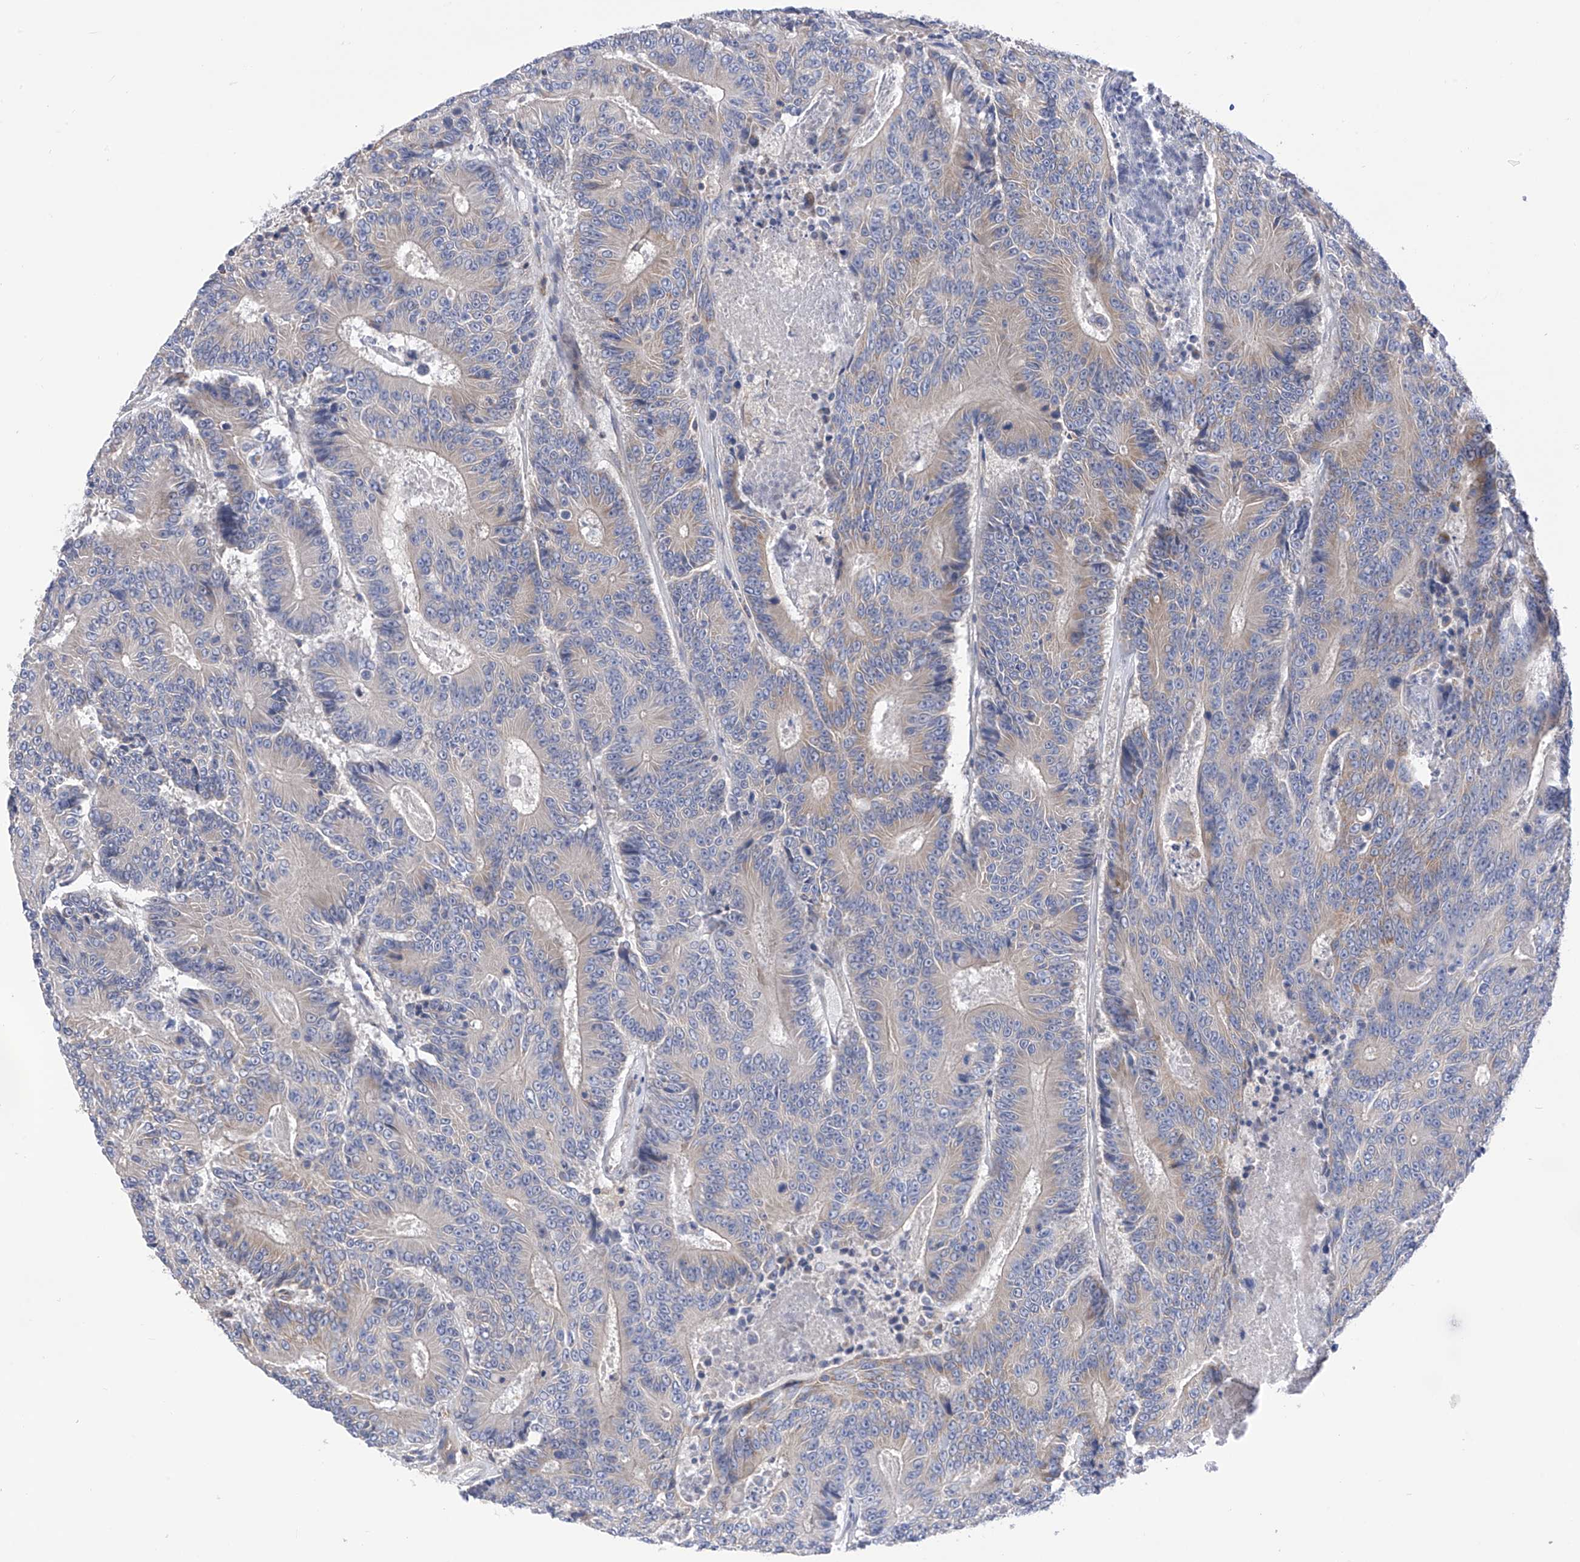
{"staining": {"intensity": "negative", "quantity": "none", "location": "none"}, "tissue": "colorectal cancer", "cell_type": "Tumor cells", "image_type": "cancer", "snomed": [{"axis": "morphology", "description": "Adenocarcinoma, NOS"}, {"axis": "topography", "description": "Colon"}], "caption": "Immunohistochemical staining of human colorectal adenocarcinoma demonstrates no significant staining in tumor cells. Brightfield microscopy of IHC stained with DAB (brown) and hematoxylin (blue), captured at high magnification.", "gene": "P2RX7", "patient": {"sex": "male", "age": 83}}